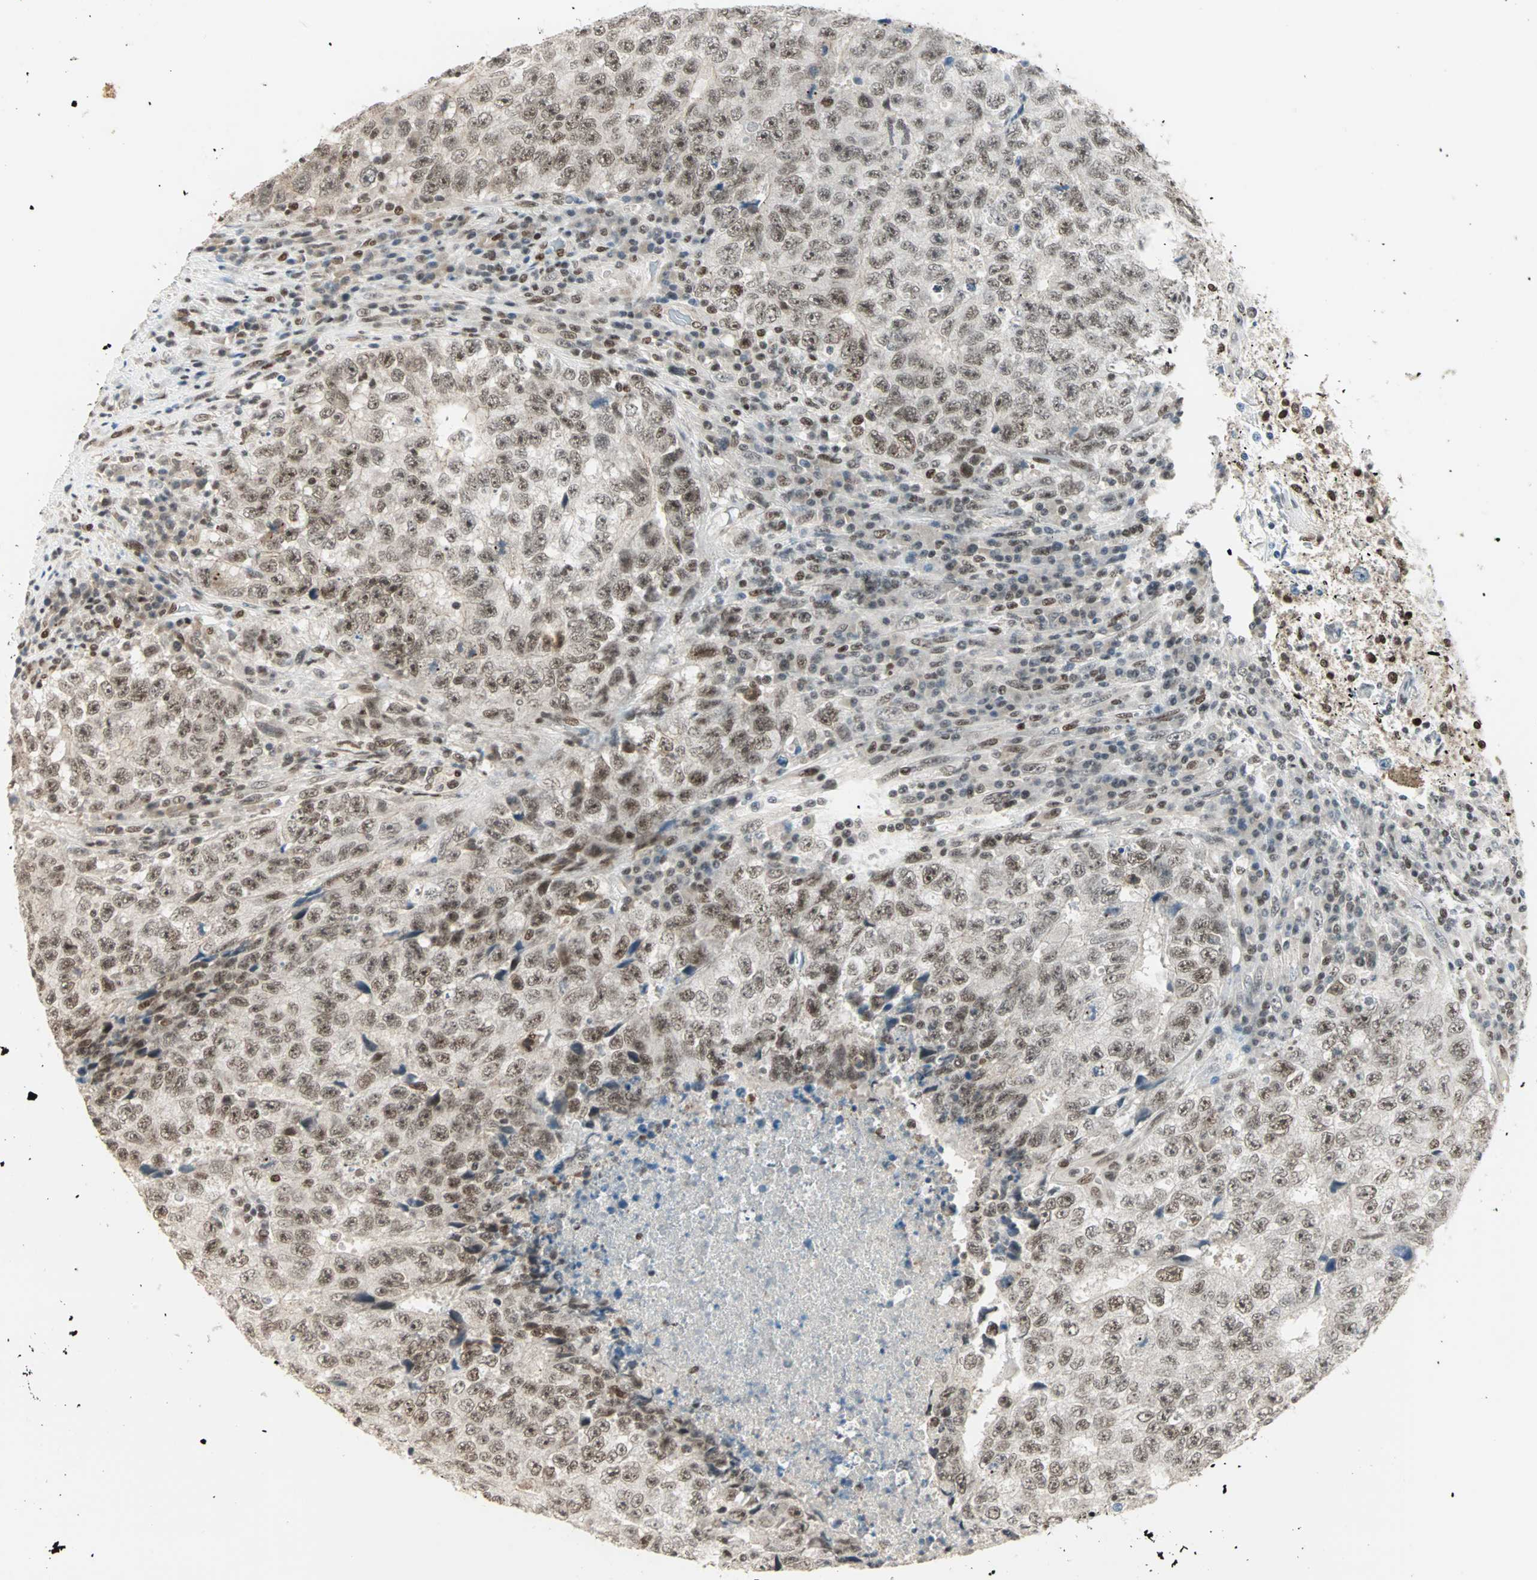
{"staining": {"intensity": "moderate", "quantity": ">75%", "location": "nuclear"}, "tissue": "testis cancer", "cell_type": "Tumor cells", "image_type": "cancer", "snomed": [{"axis": "morphology", "description": "Necrosis, NOS"}, {"axis": "morphology", "description": "Carcinoma, Embryonal, NOS"}, {"axis": "topography", "description": "Testis"}], "caption": "The immunohistochemical stain shows moderate nuclear expression in tumor cells of testis cancer (embryonal carcinoma) tissue.", "gene": "BLM", "patient": {"sex": "male", "age": 19}}